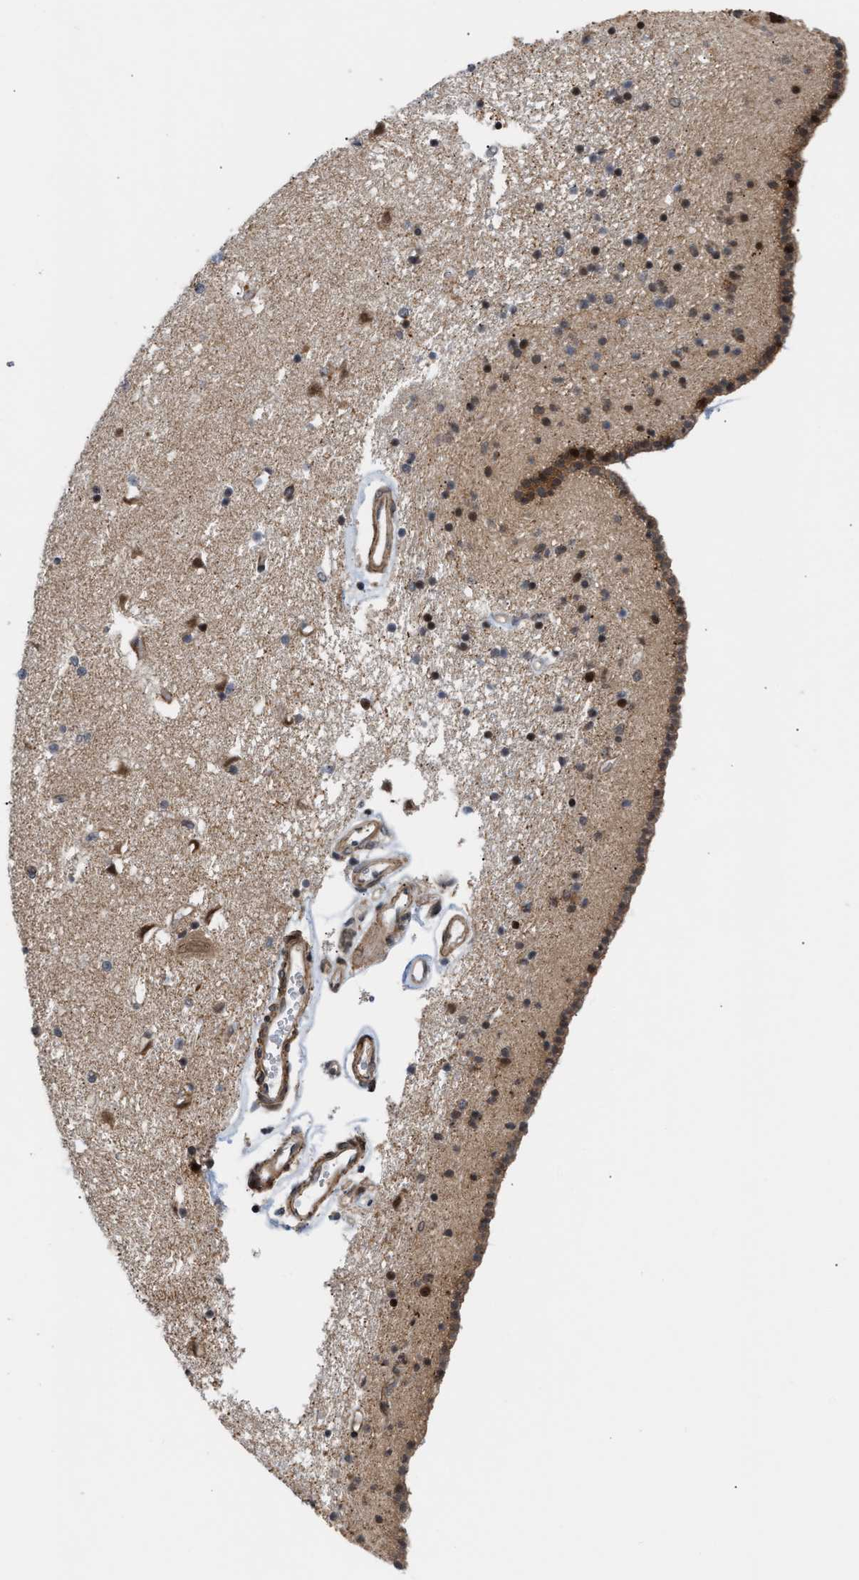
{"staining": {"intensity": "strong", "quantity": "<25%", "location": "nuclear"}, "tissue": "caudate", "cell_type": "Glial cells", "image_type": "normal", "snomed": [{"axis": "morphology", "description": "Normal tissue, NOS"}, {"axis": "topography", "description": "Lateral ventricle wall"}], "caption": "A photomicrograph showing strong nuclear expression in about <25% of glial cells in unremarkable caudate, as visualized by brown immunohistochemical staining.", "gene": "STAU2", "patient": {"sex": "male", "age": 45}}